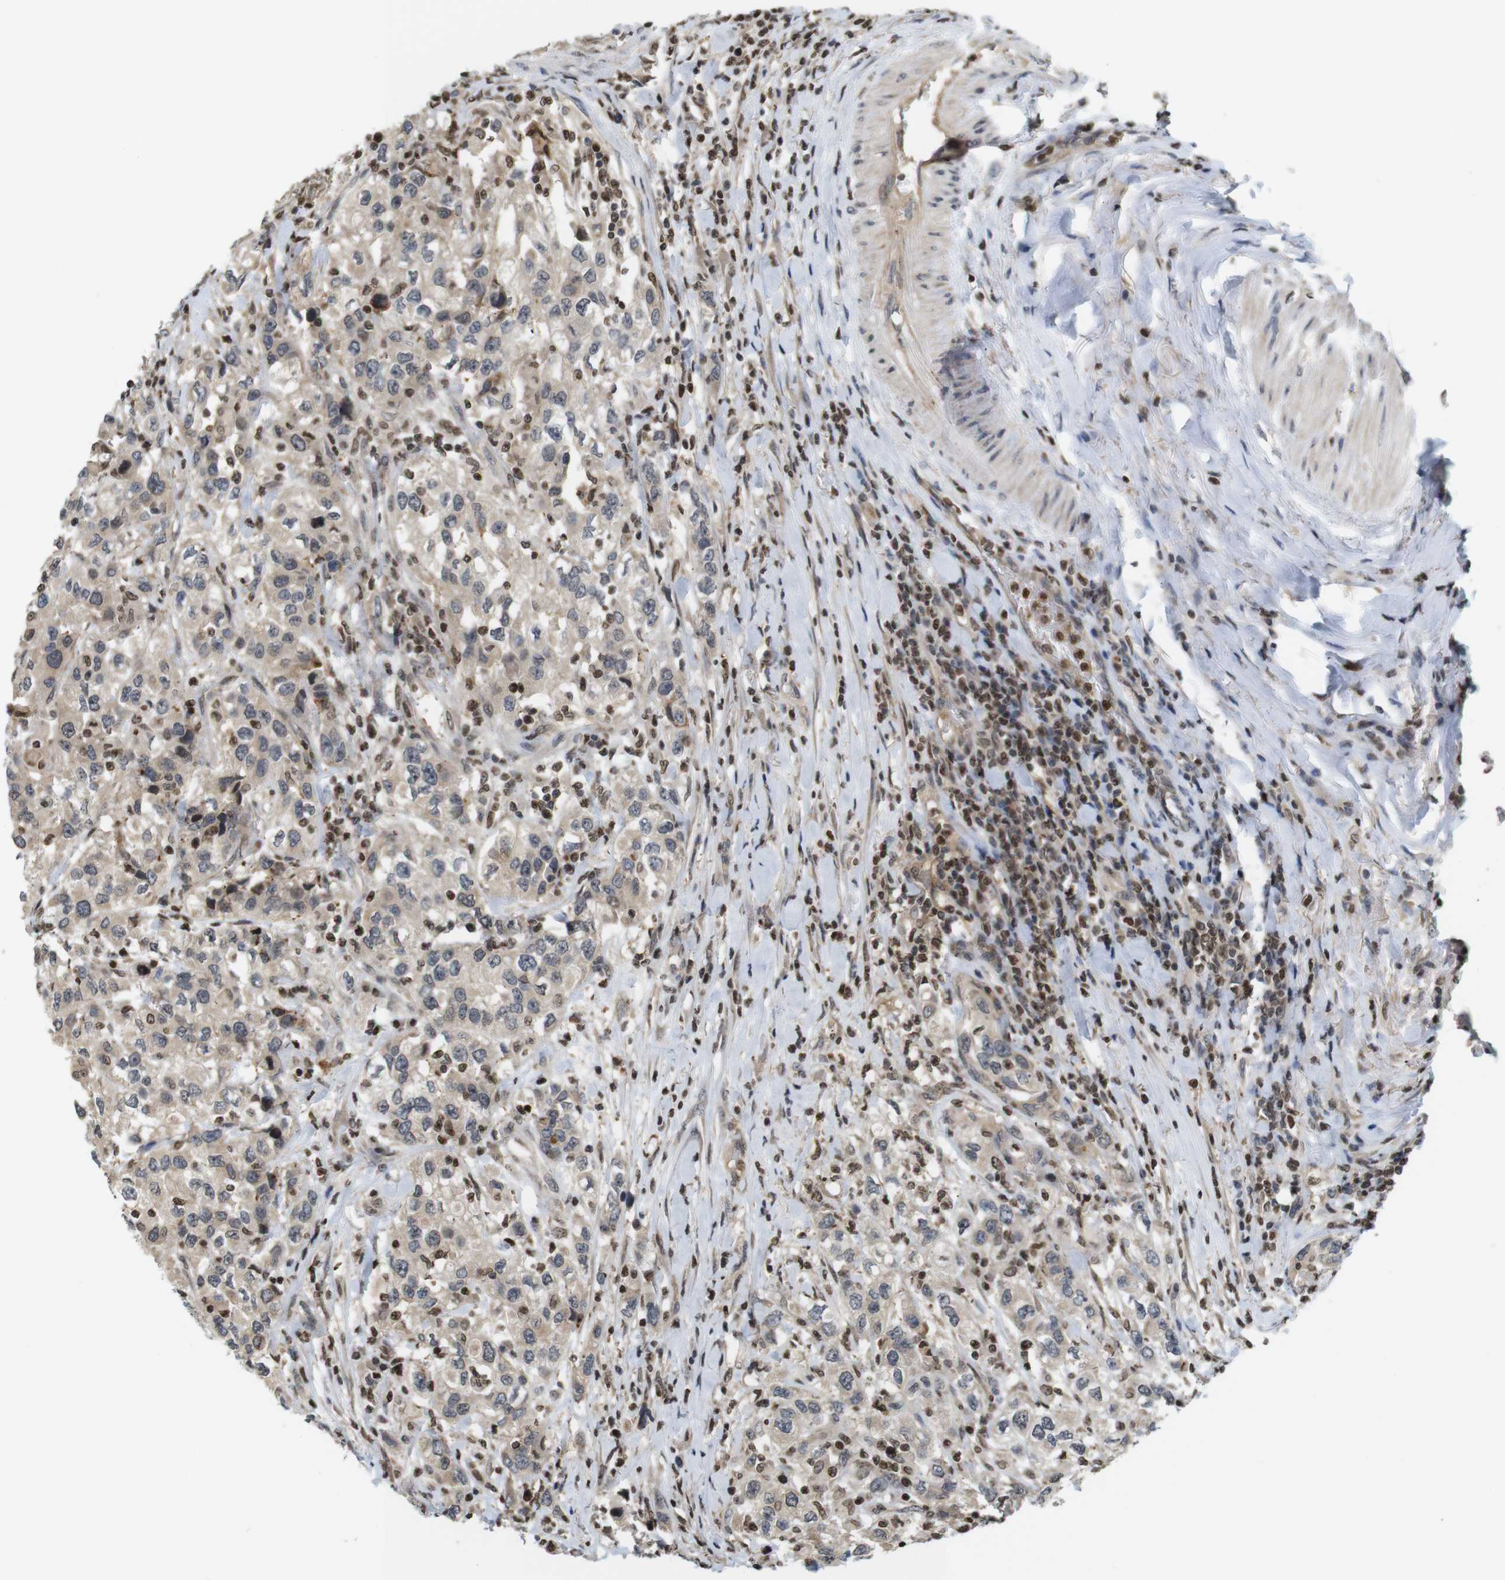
{"staining": {"intensity": "weak", "quantity": ">75%", "location": "cytoplasmic/membranous"}, "tissue": "urothelial cancer", "cell_type": "Tumor cells", "image_type": "cancer", "snomed": [{"axis": "morphology", "description": "Urothelial carcinoma, High grade"}, {"axis": "topography", "description": "Urinary bladder"}], "caption": "An immunohistochemistry (IHC) image of tumor tissue is shown. Protein staining in brown shows weak cytoplasmic/membranous positivity in urothelial cancer within tumor cells. (Stains: DAB (3,3'-diaminobenzidine) in brown, nuclei in blue, Microscopy: brightfield microscopy at high magnification).", "gene": "MBD1", "patient": {"sex": "female", "age": 80}}